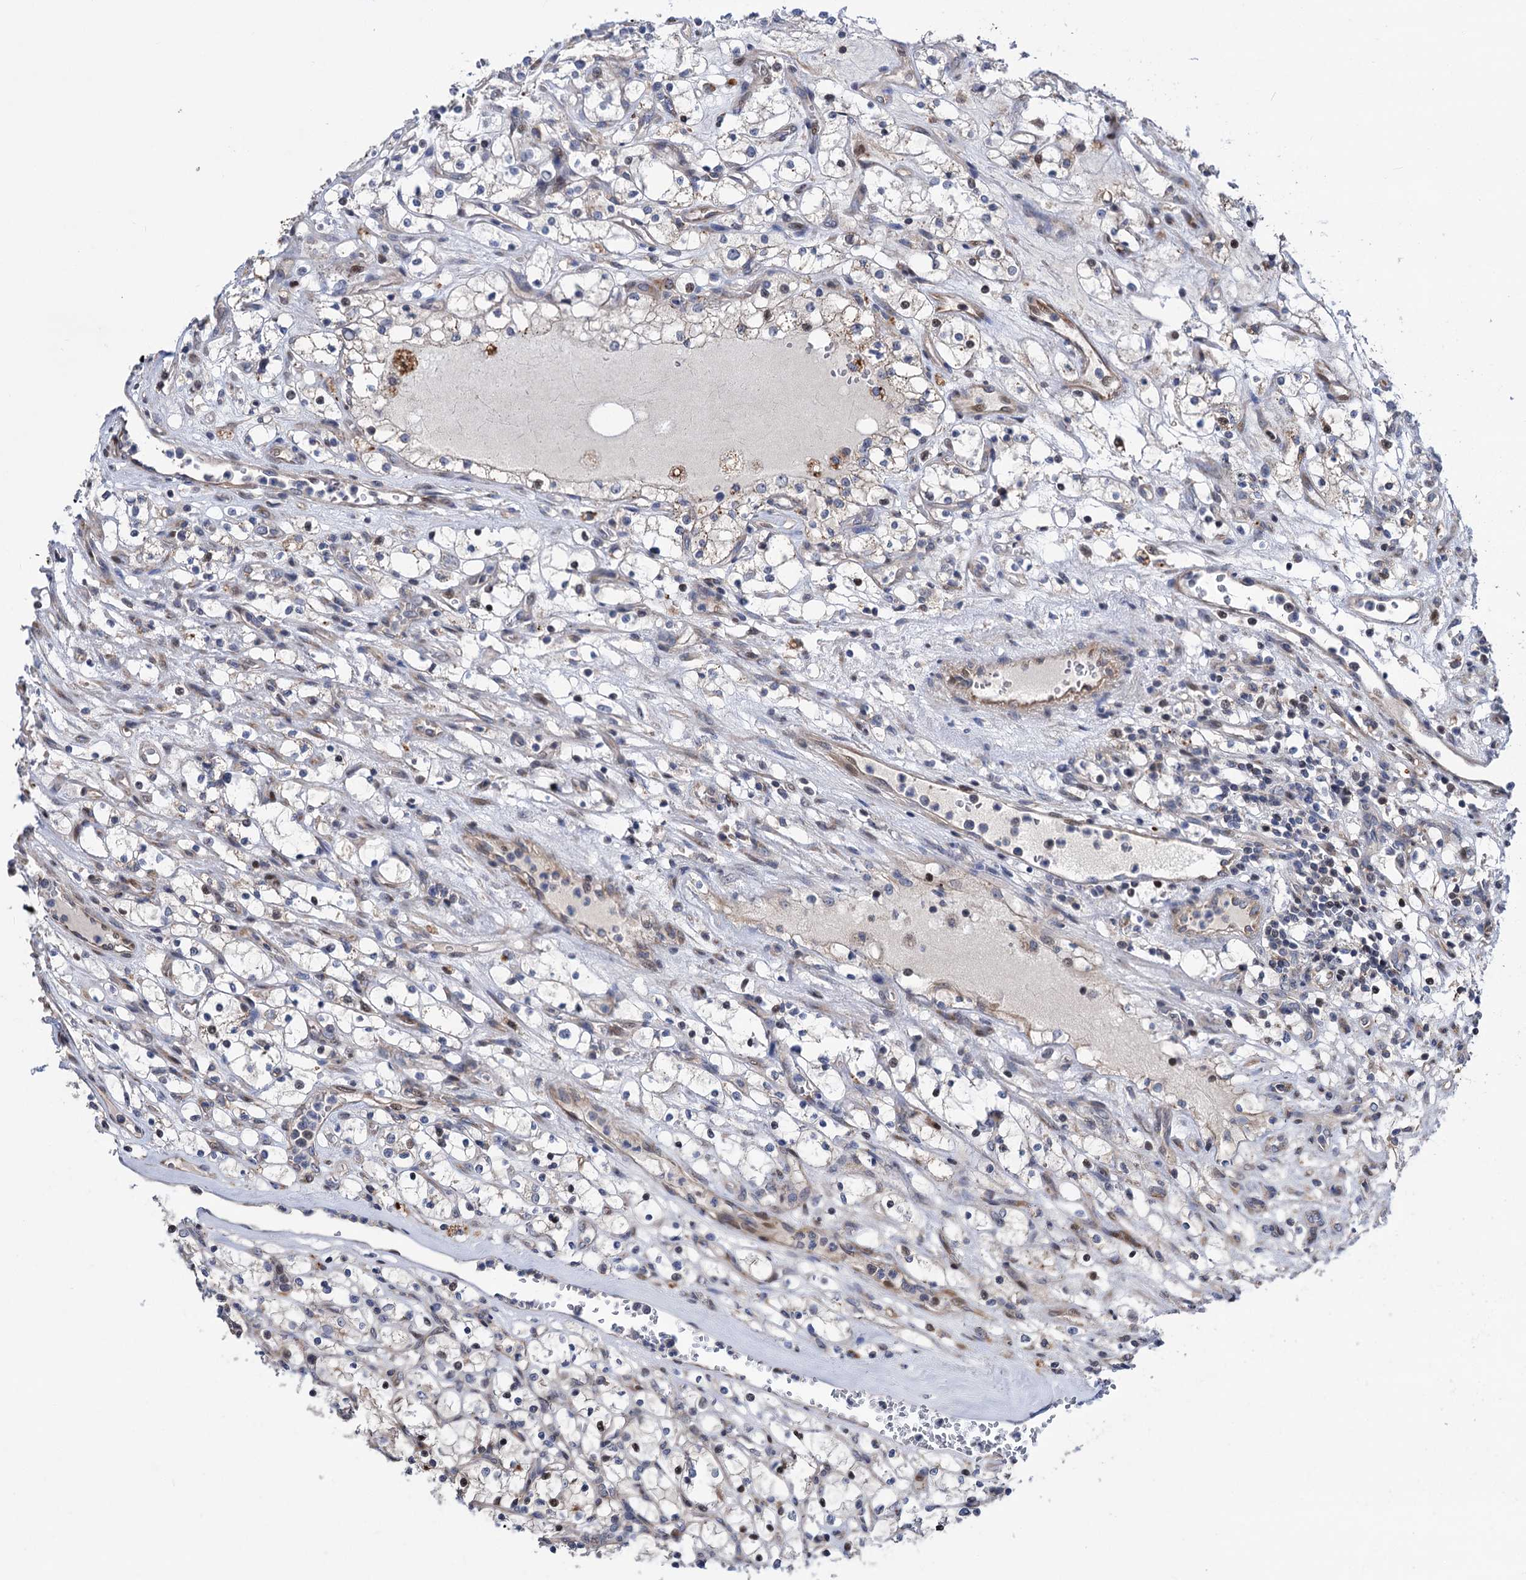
{"staining": {"intensity": "negative", "quantity": "none", "location": "none"}, "tissue": "renal cancer", "cell_type": "Tumor cells", "image_type": "cancer", "snomed": [{"axis": "morphology", "description": "Adenocarcinoma, NOS"}, {"axis": "topography", "description": "Kidney"}], "caption": "IHC photomicrograph of human adenocarcinoma (renal) stained for a protein (brown), which reveals no expression in tumor cells.", "gene": "UBR1", "patient": {"sex": "female", "age": 69}}